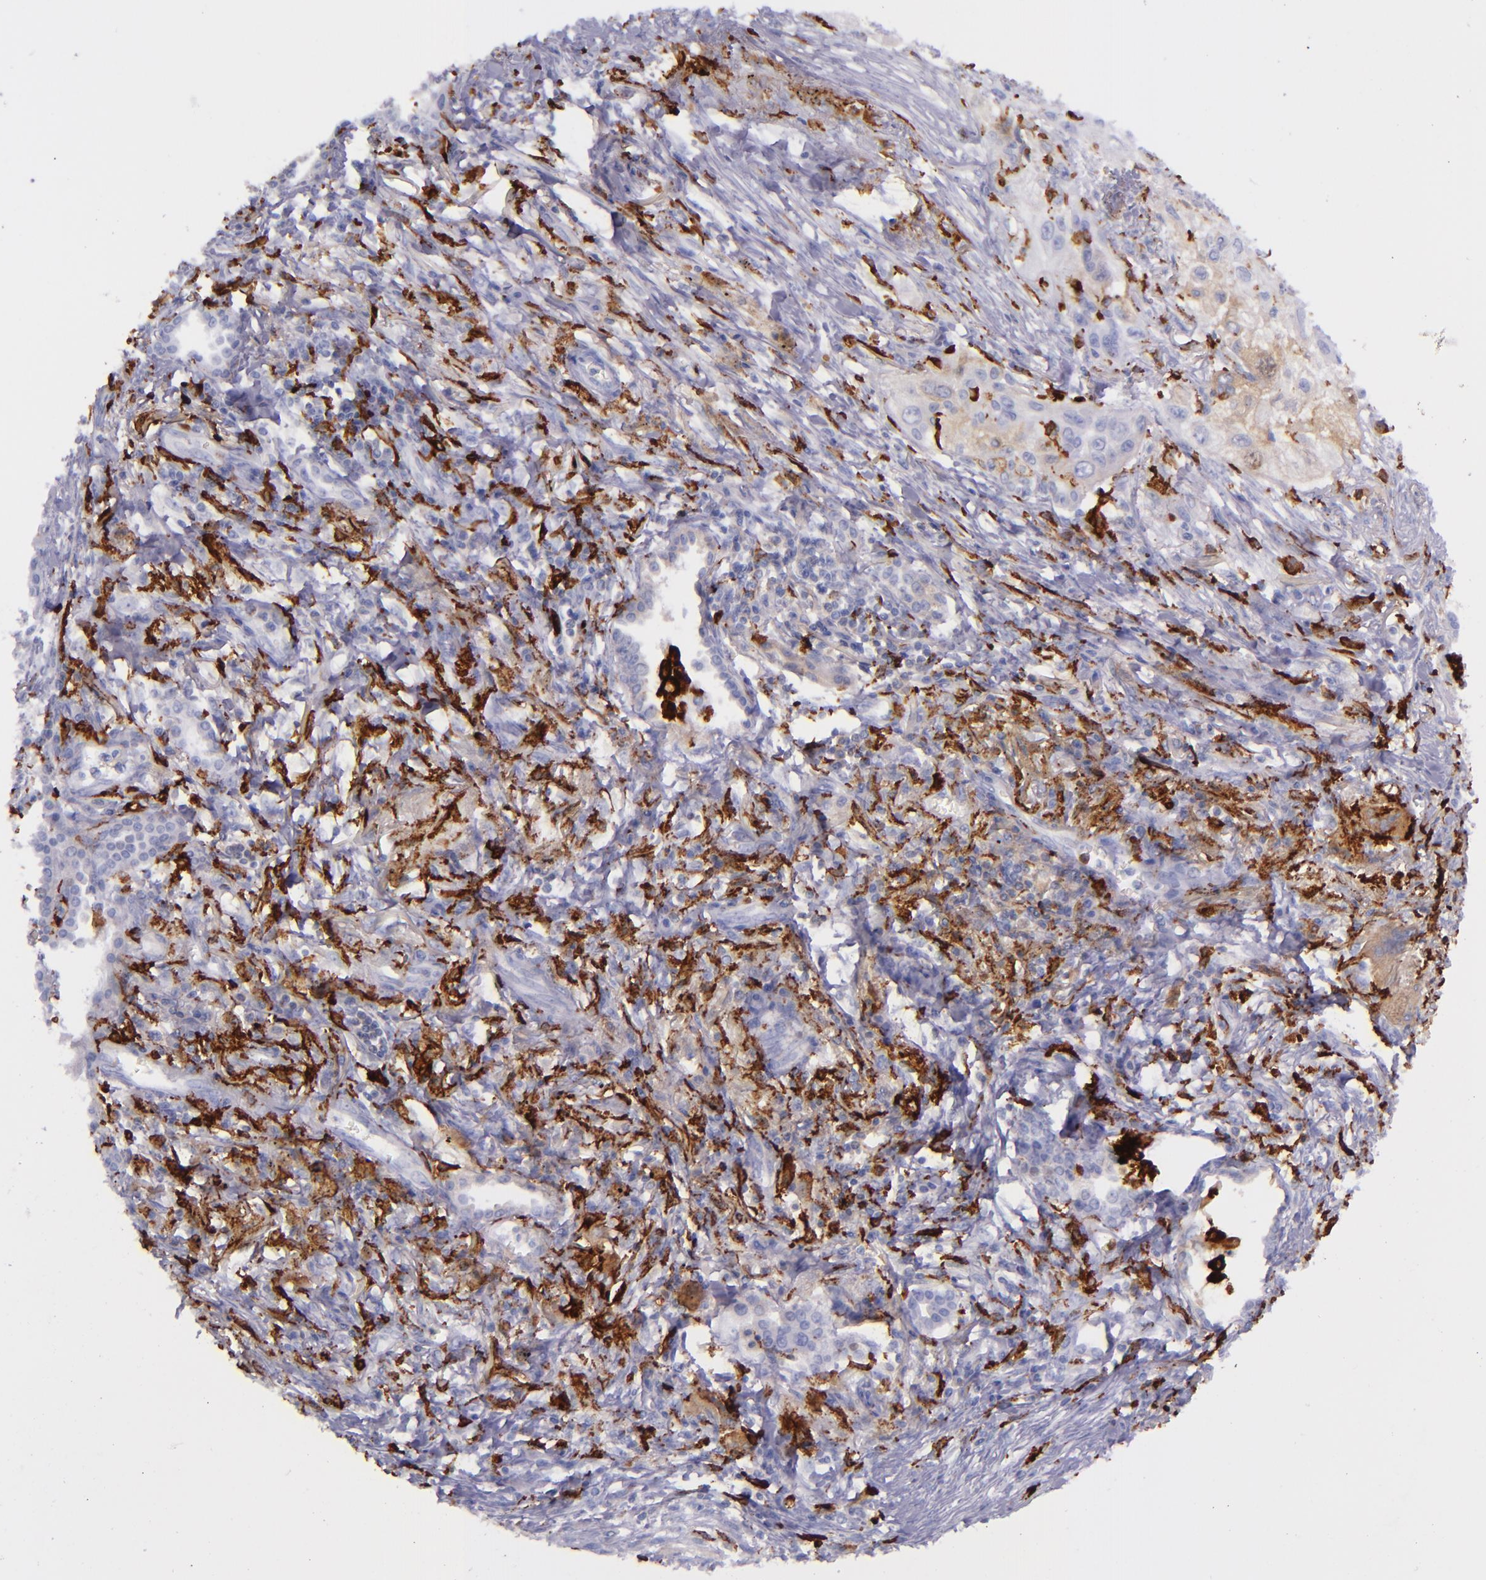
{"staining": {"intensity": "negative", "quantity": "none", "location": "none"}, "tissue": "lung cancer", "cell_type": "Tumor cells", "image_type": "cancer", "snomed": [{"axis": "morphology", "description": "Squamous cell carcinoma, NOS"}, {"axis": "topography", "description": "Lung"}], "caption": "Human lung squamous cell carcinoma stained for a protein using IHC exhibits no staining in tumor cells.", "gene": "CD163", "patient": {"sex": "male", "age": 71}}